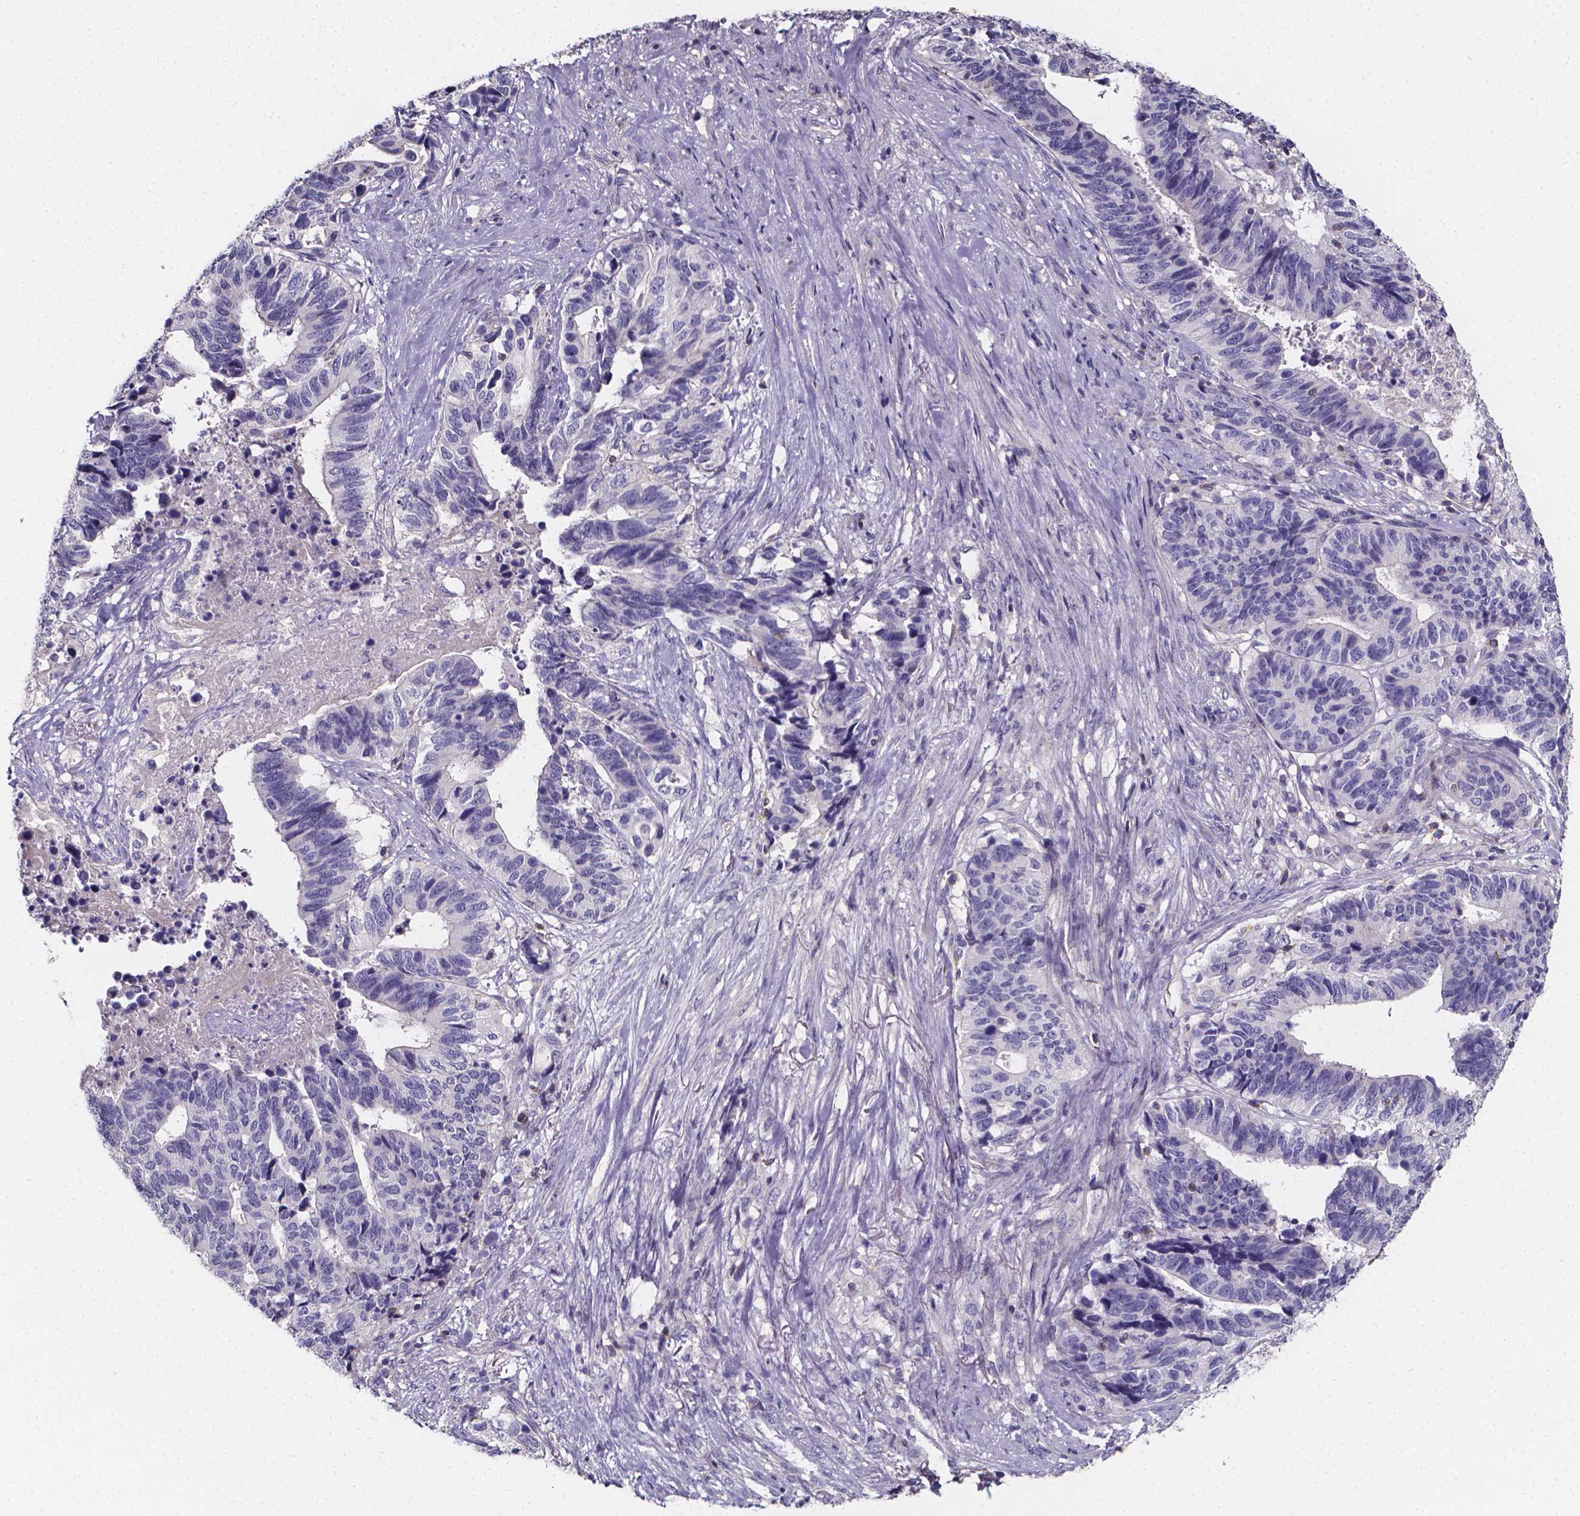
{"staining": {"intensity": "negative", "quantity": "none", "location": "none"}, "tissue": "stomach cancer", "cell_type": "Tumor cells", "image_type": "cancer", "snomed": [{"axis": "morphology", "description": "Adenocarcinoma, NOS"}, {"axis": "topography", "description": "Stomach, upper"}], "caption": "Photomicrograph shows no protein expression in tumor cells of stomach cancer tissue. The staining was performed using DAB (3,3'-diaminobenzidine) to visualize the protein expression in brown, while the nuclei were stained in blue with hematoxylin (Magnification: 20x).", "gene": "THEMIS", "patient": {"sex": "female", "age": 67}}